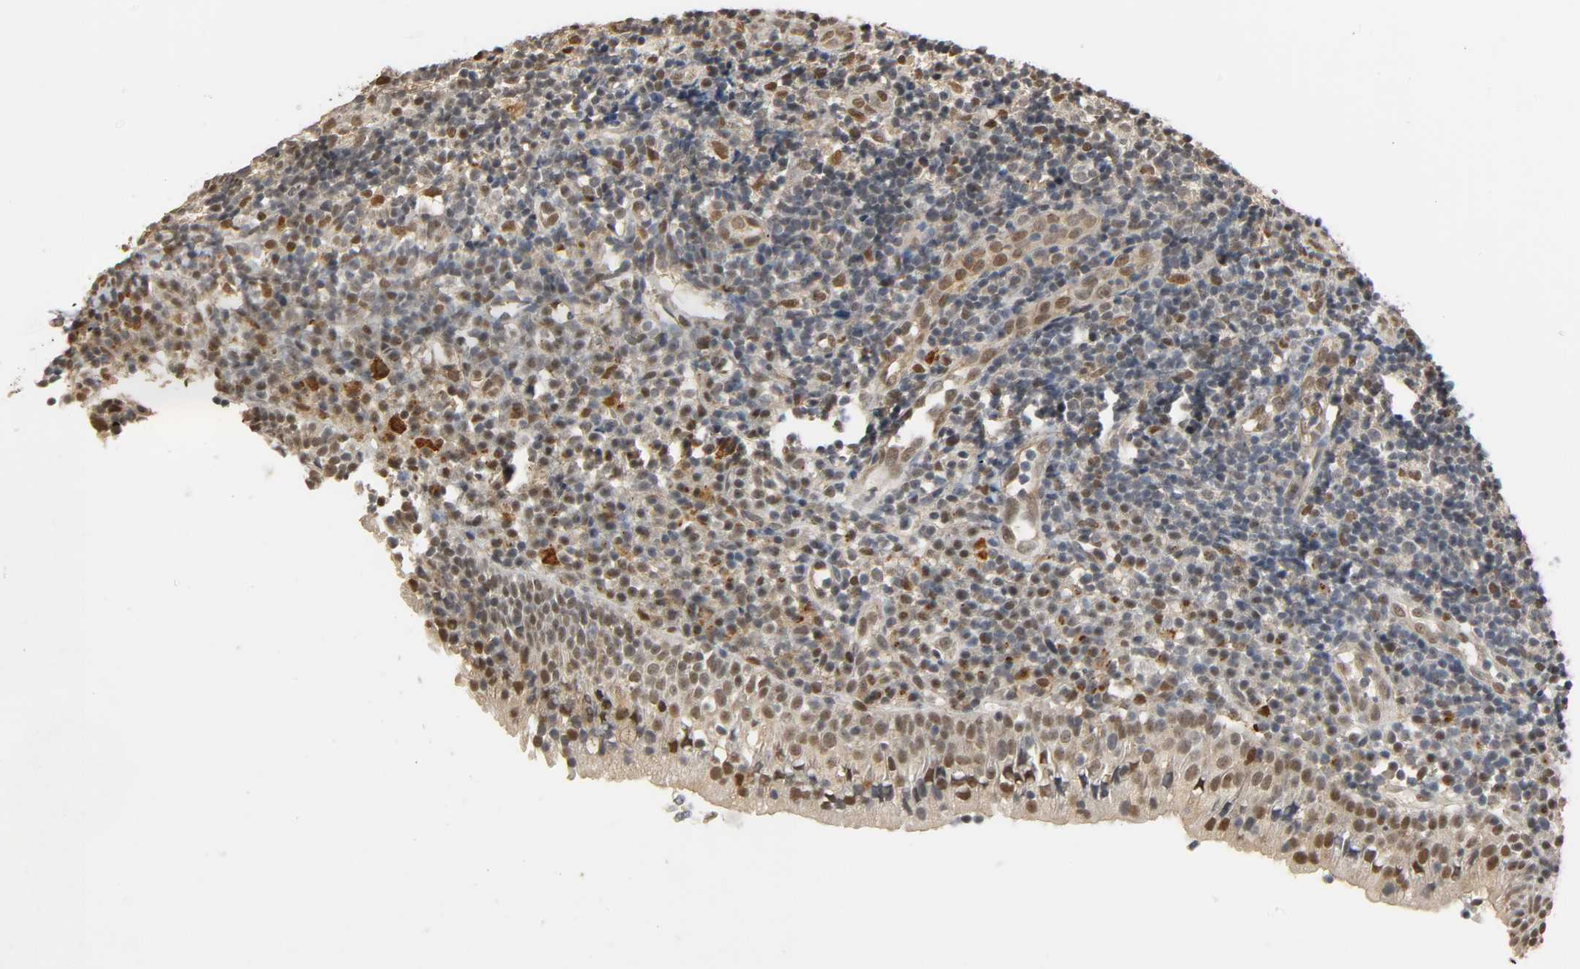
{"staining": {"intensity": "moderate", "quantity": "25%-75%", "location": "nuclear"}, "tissue": "tonsil", "cell_type": "Germinal center cells", "image_type": "normal", "snomed": [{"axis": "morphology", "description": "Normal tissue, NOS"}, {"axis": "topography", "description": "Tonsil"}], "caption": "Immunohistochemistry (DAB) staining of benign human tonsil demonstrates moderate nuclear protein positivity in approximately 25%-75% of germinal center cells.", "gene": "ZFPM2", "patient": {"sex": "female", "age": 40}}